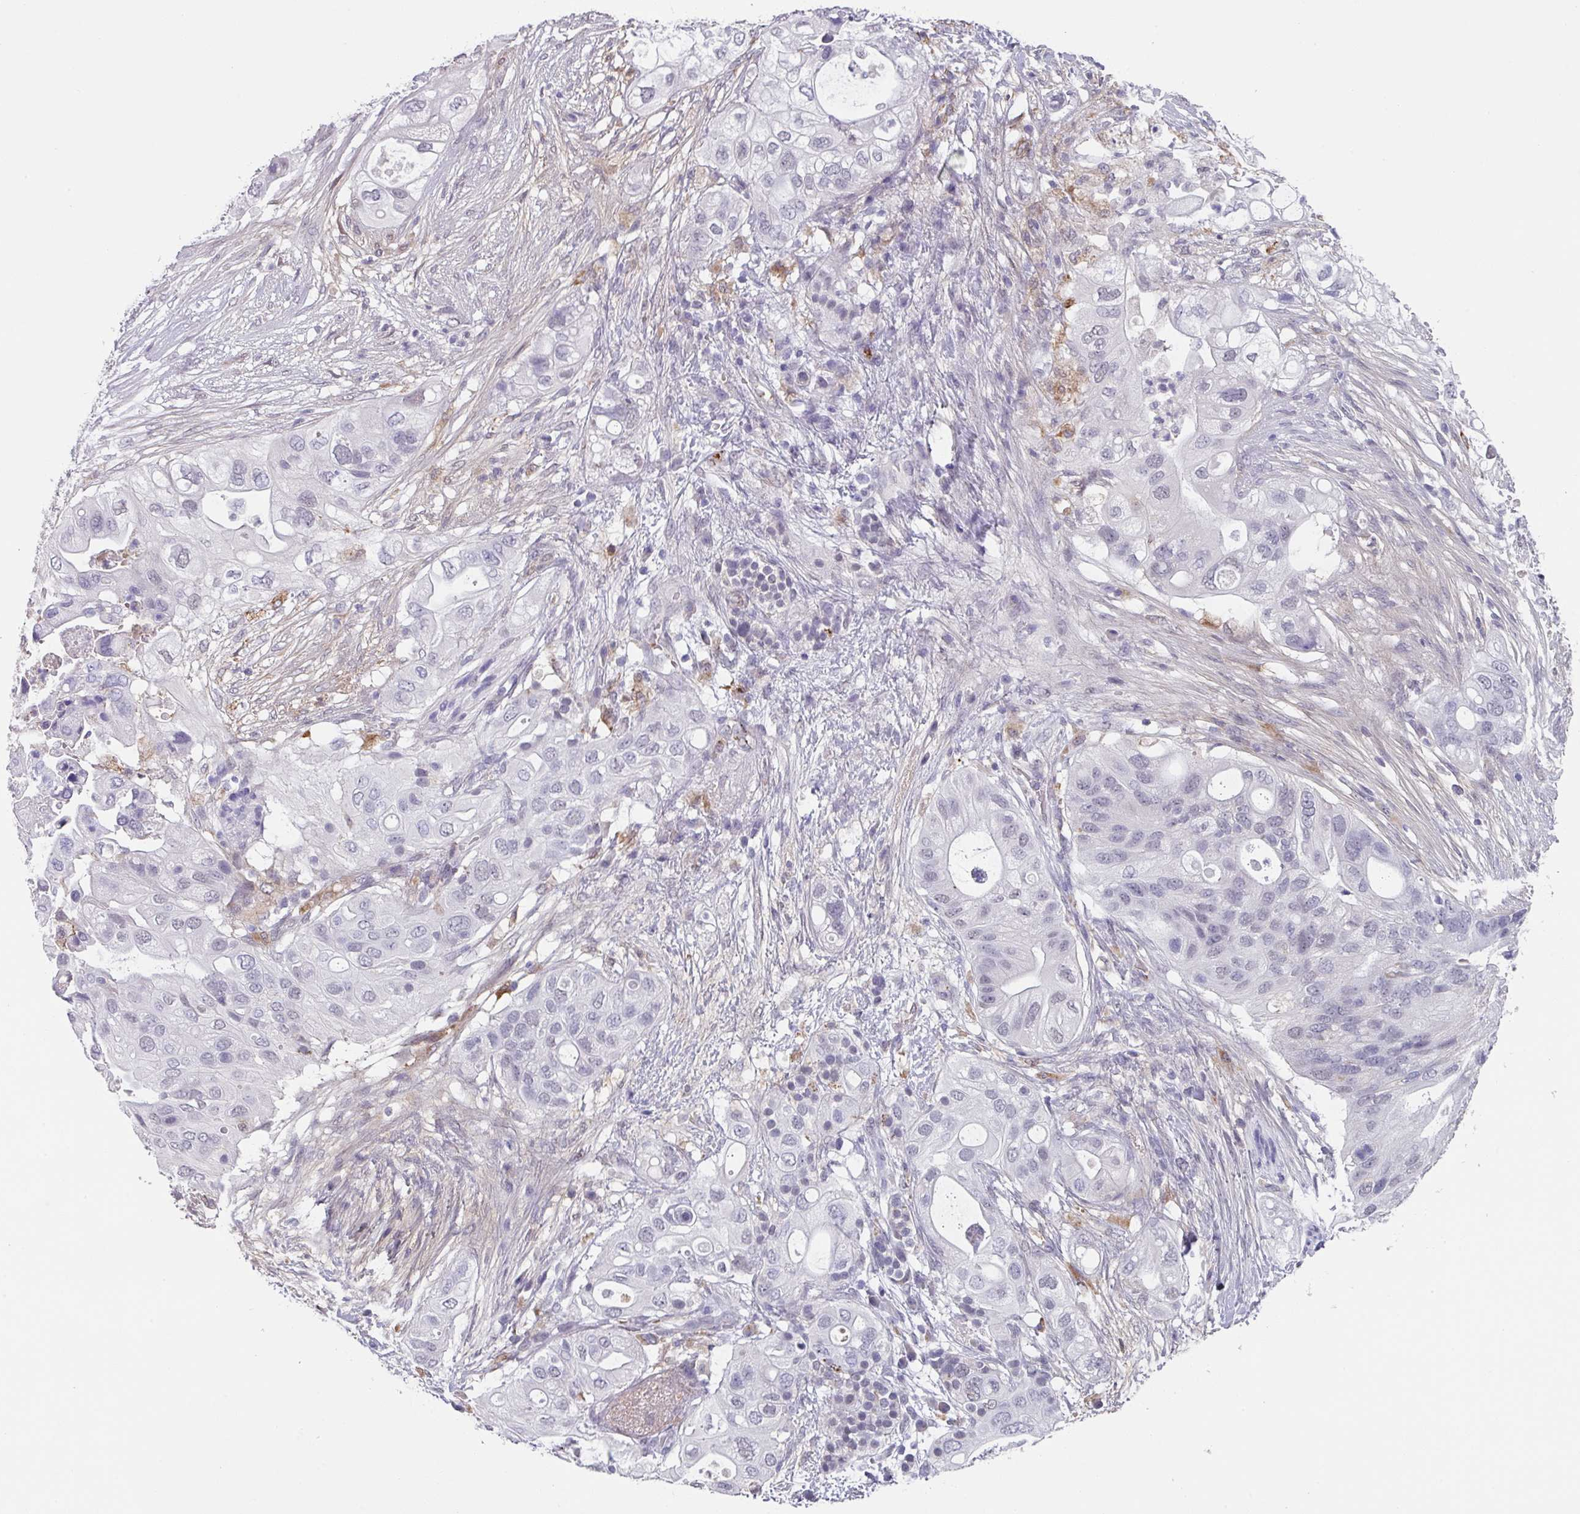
{"staining": {"intensity": "negative", "quantity": "none", "location": "none"}, "tissue": "pancreatic cancer", "cell_type": "Tumor cells", "image_type": "cancer", "snomed": [{"axis": "morphology", "description": "Adenocarcinoma, NOS"}, {"axis": "topography", "description": "Pancreas"}], "caption": "This is a photomicrograph of immunohistochemistry staining of pancreatic cancer (adenocarcinoma), which shows no staining in tumor cells. (Stains: DAB IHC with hematoxylin counter stain, Microscopy: brightfield microscopy at high magnification).", "gene": "C1QB", "patient": {"sex": "female", "age": 72}}